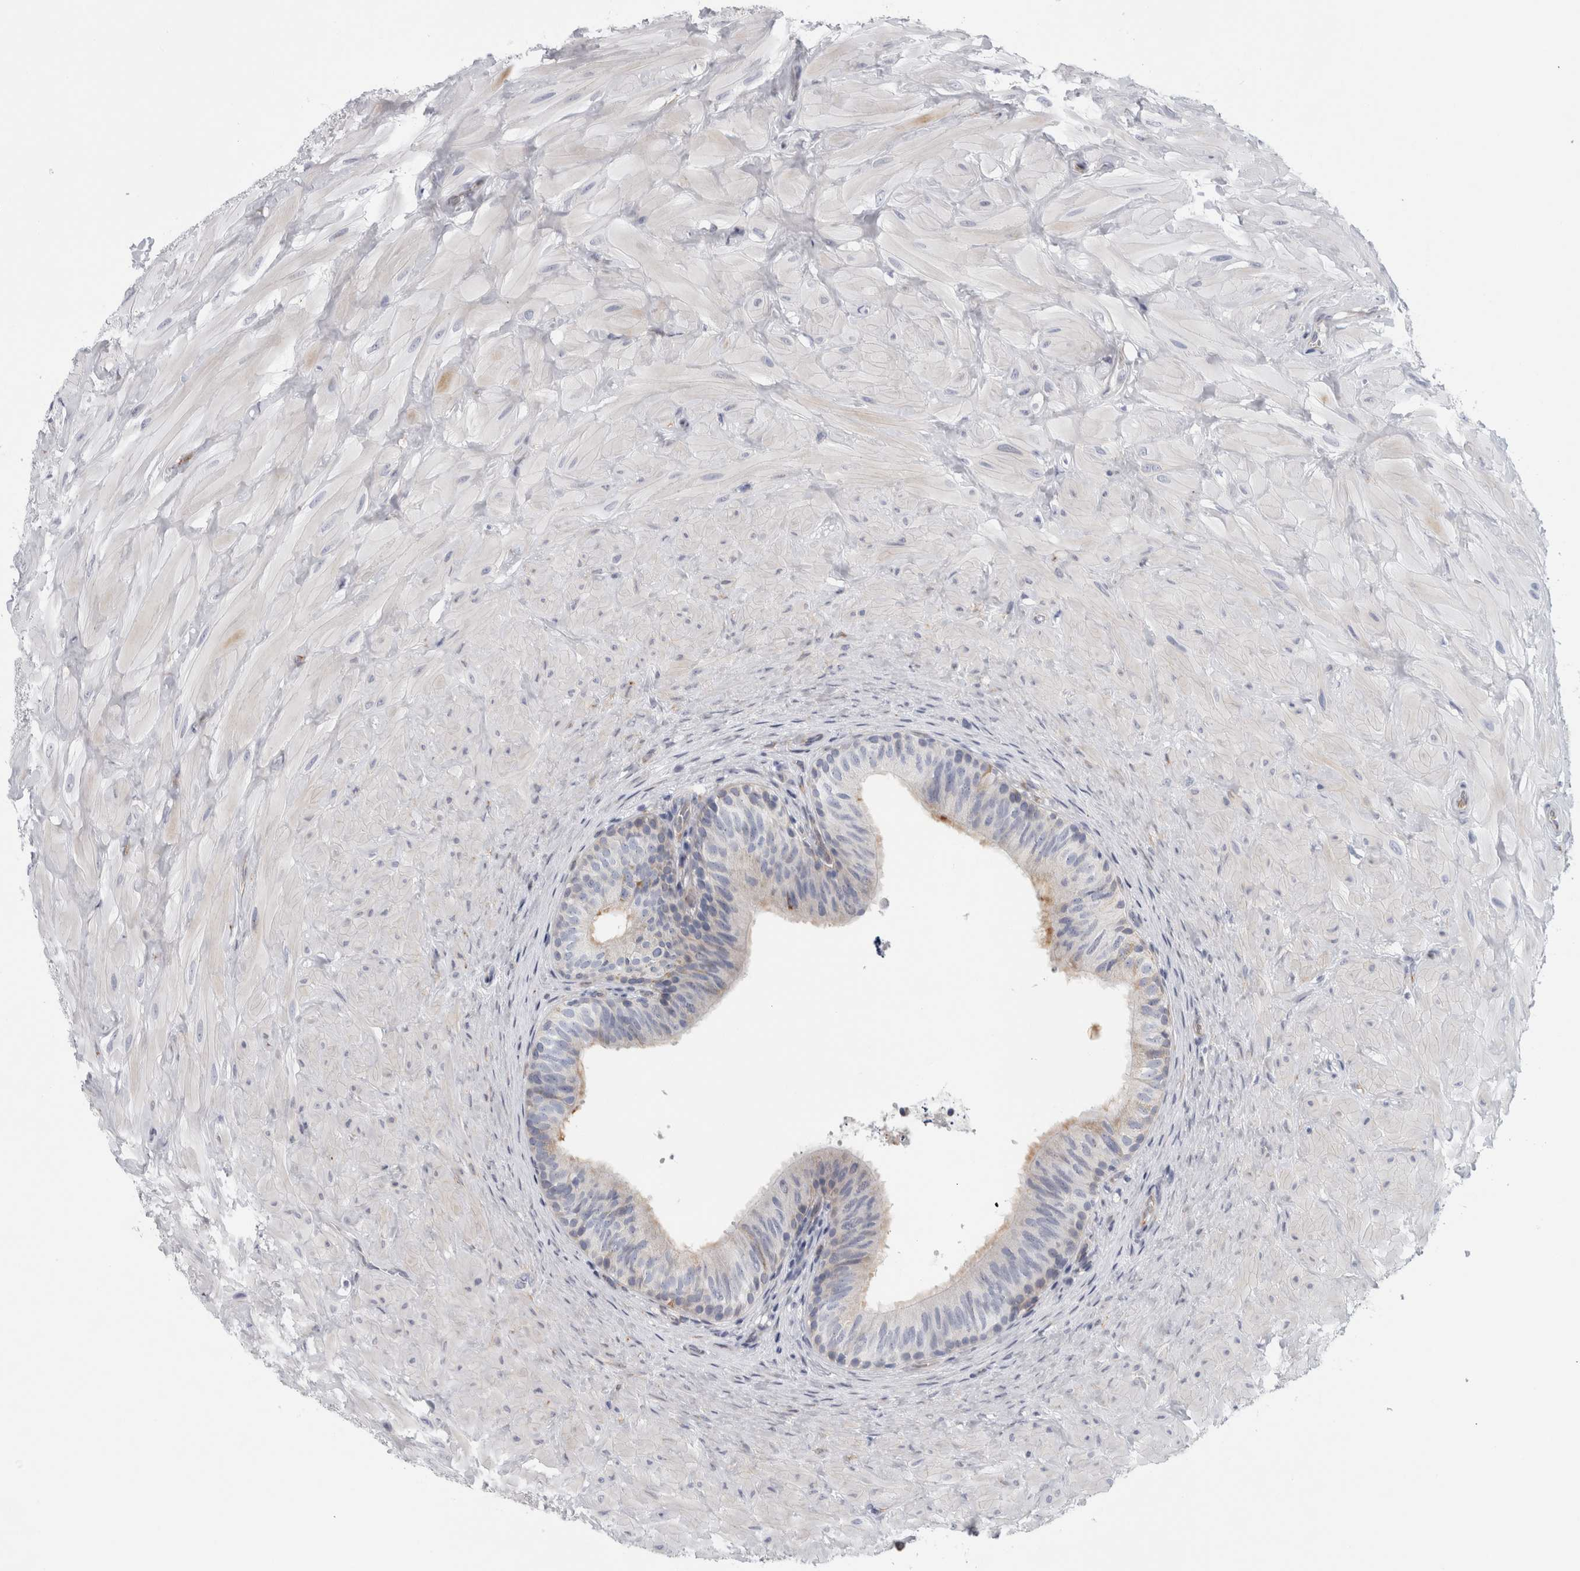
{"staining": {"intensity": "strong", "quantity": "<25%", "location": "cytoplasmic/membranous"}, "tissue": "epididymis", "cell_type": "Glandular cells", "image_type": "normal", "snomed": [{"axis": "morphology", "description": "Normal tissue, NOS"}, {"axis": "topography", "description": "Soft tissue"}, {"axis": "topography", "description": "Epididymis"}], "caption": "Unremarkable epididymis displays strong cytoplasmic/membranous positivity in approximately <25% of glandular cells (Brightfield microscopy of DAB IHC at high magnification)..", "gene": "B3GNT3", "patient": {"sex": "male", "age": 26}}